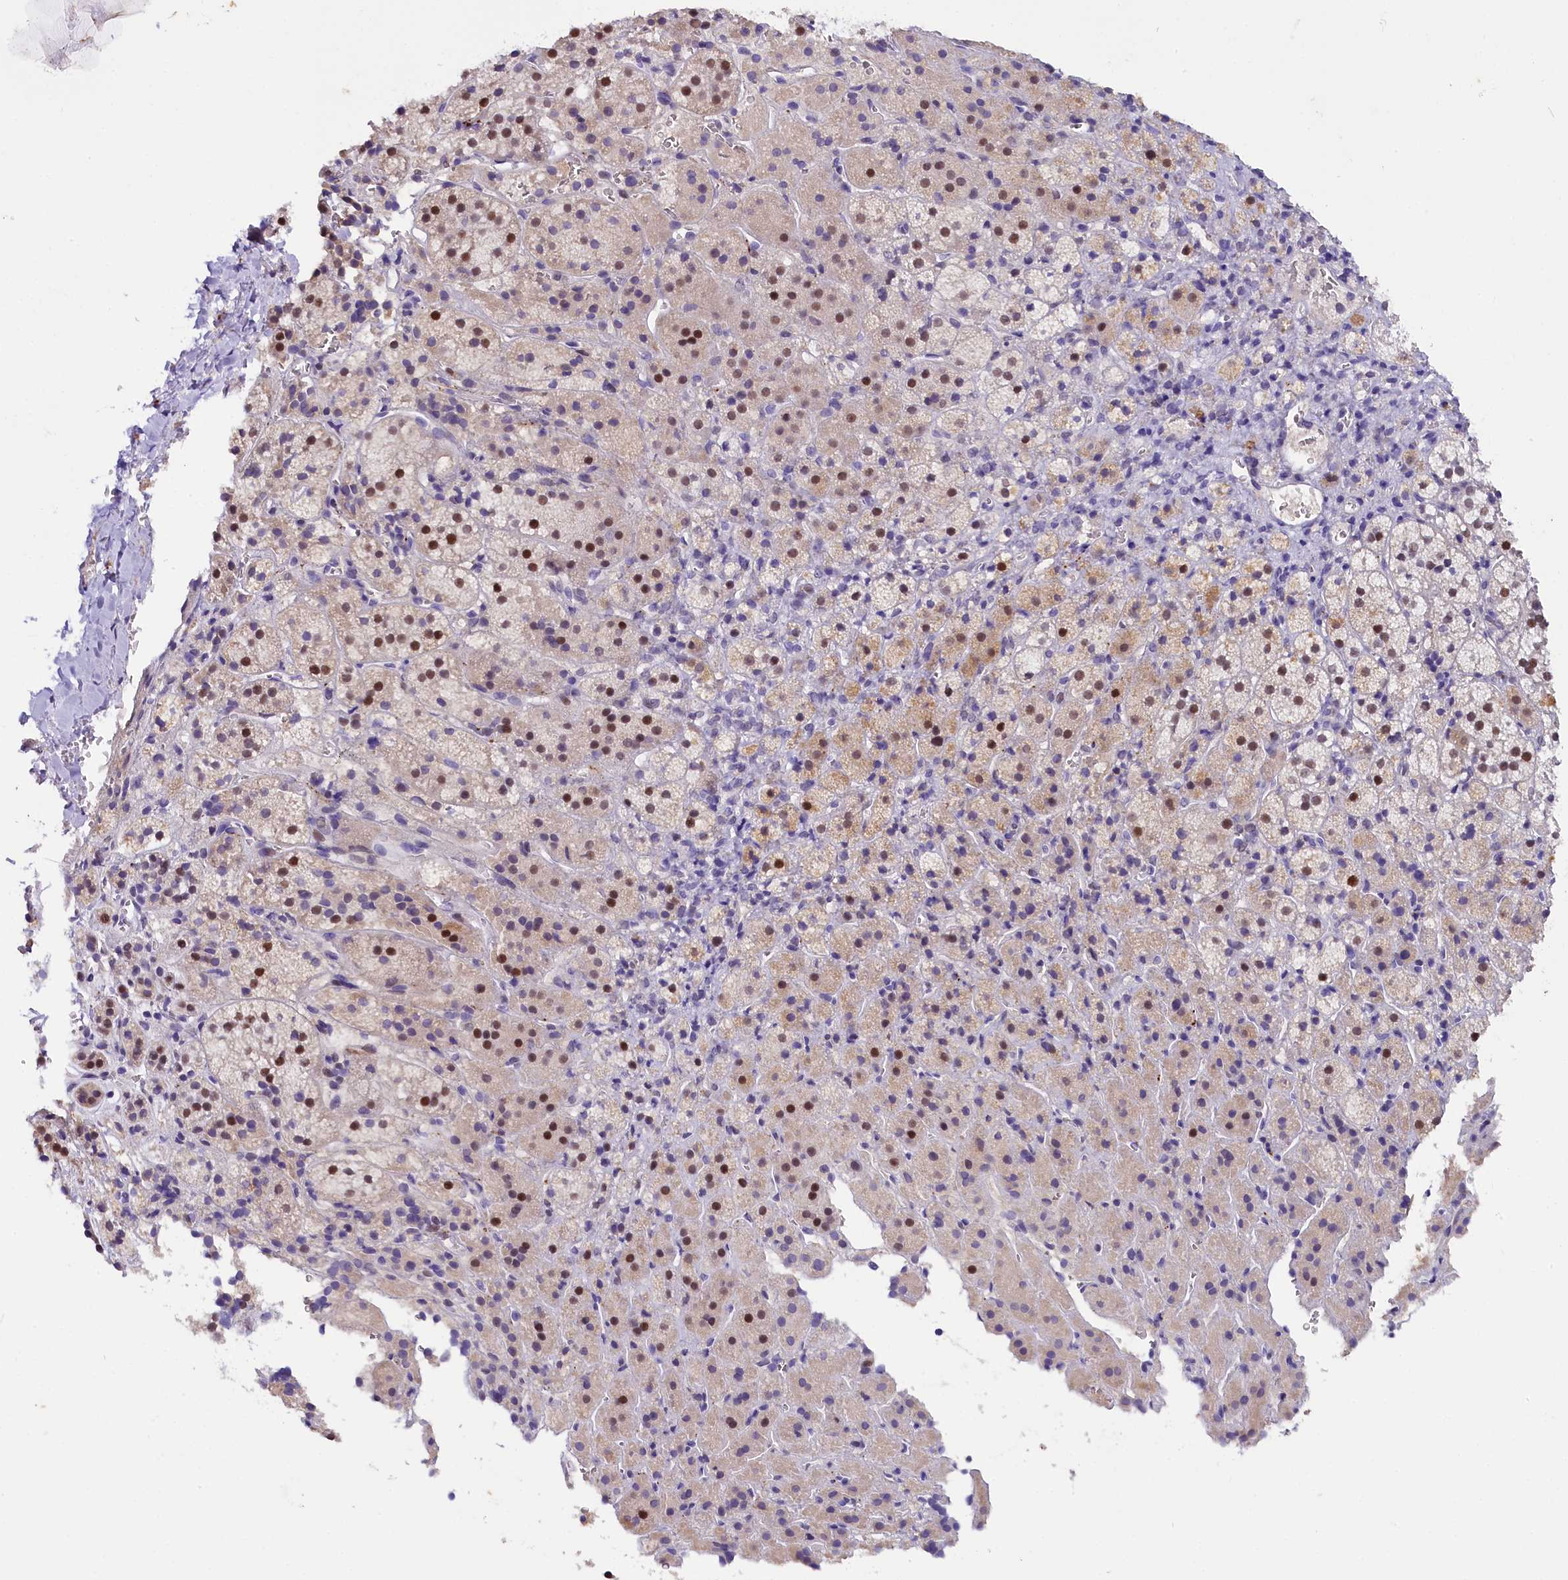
{"staining": {"intensity": "moderate", "quantity": "25%-75%", "location": "nuclear"}, "tissue": "adrenal gland", "cell_type": "Glandular cells", "image_type": "normal", "snomed": [{"axis": "morphology", "description": "Normal tissue, NOS"}, {"axis": "topography", "description": "Adrenal gland"}], "caption": "Brown immunohistochemical staining in benign human adrenal gland reveals moderate nuclear expression in approximately 25%-75% of glandular cells.", "gene": "OSGEP", "patient": {"sex": "female", "age": 44}}